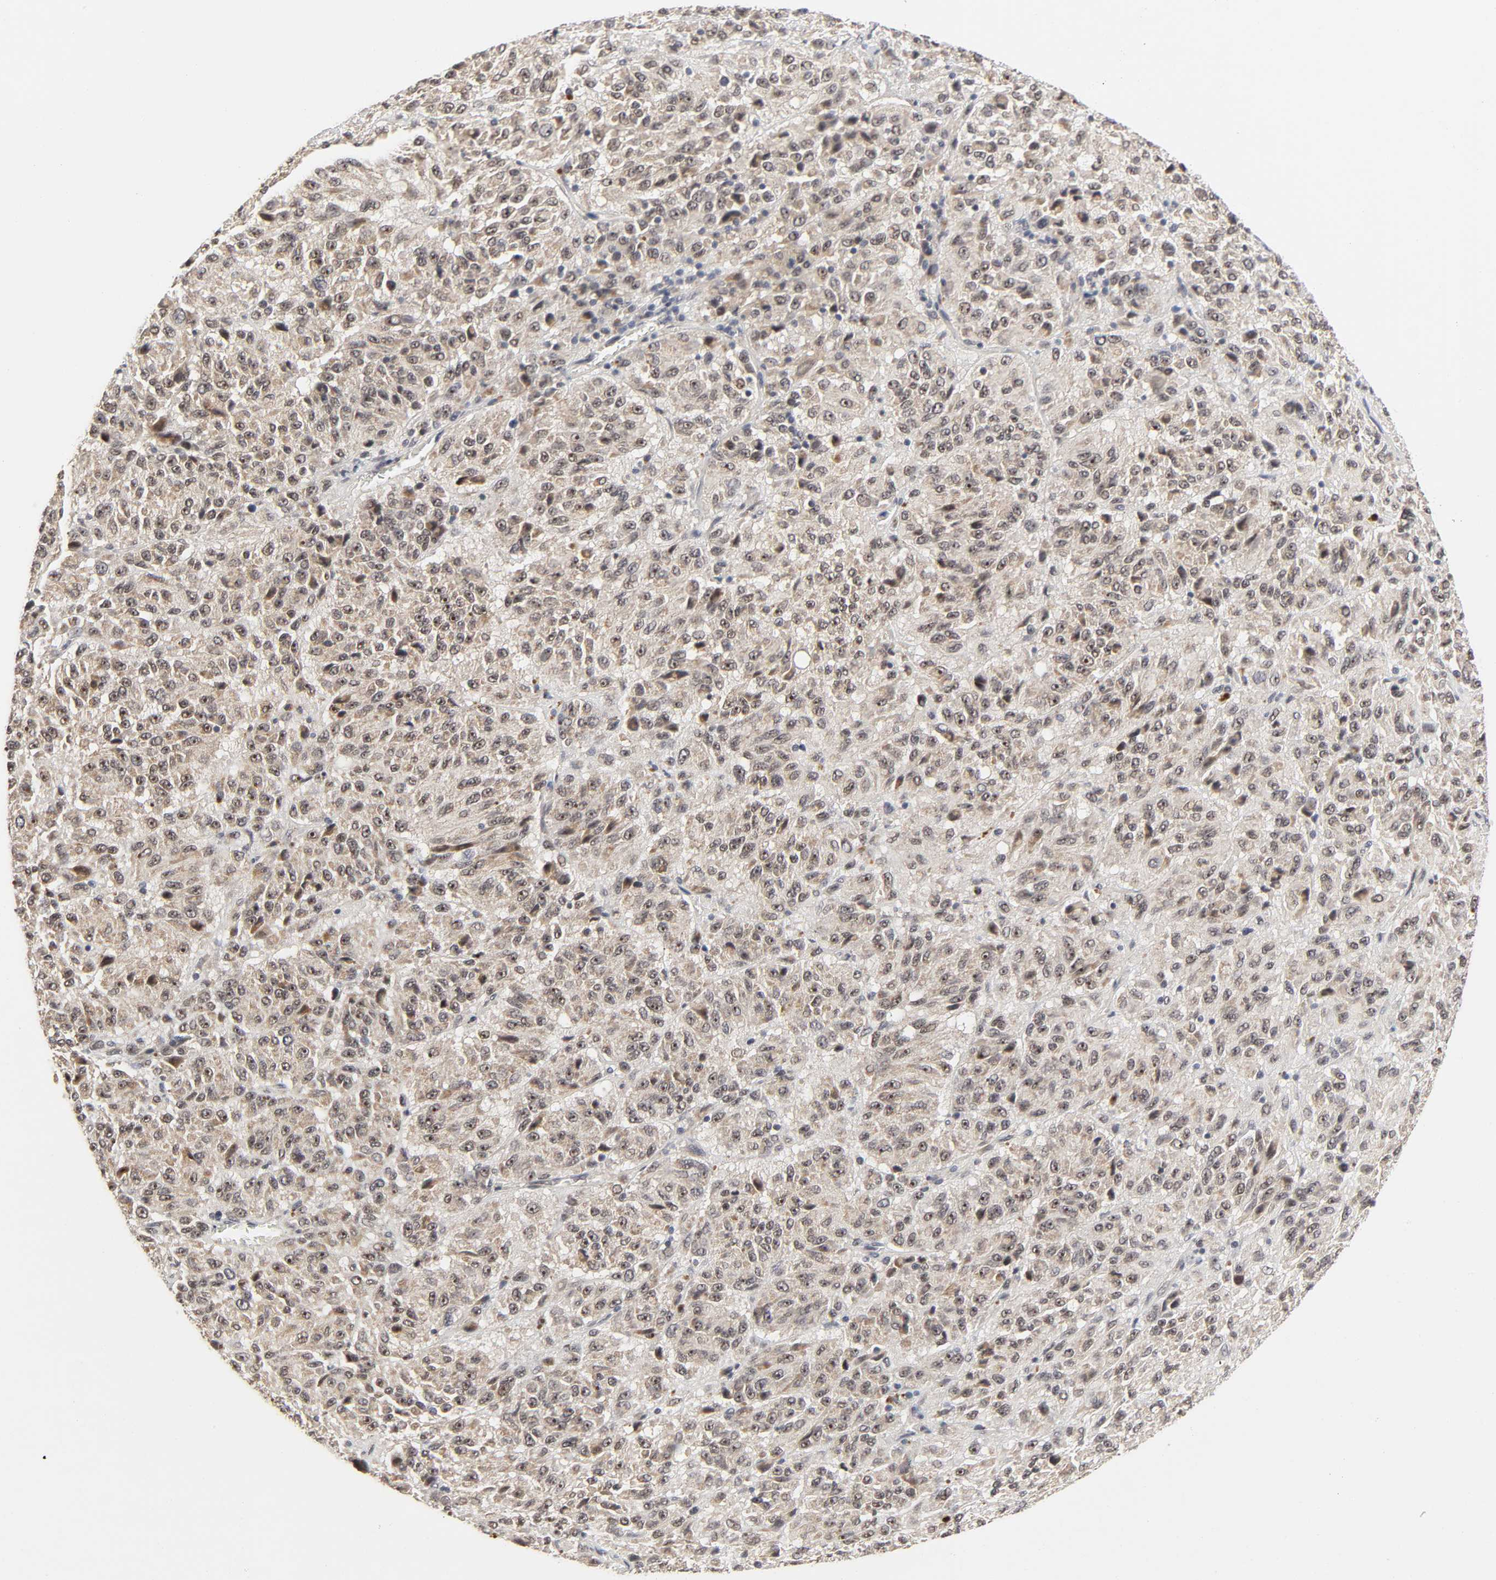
{"staining": {"intensity": "moderate", "quantity": ">75%", "location": "nuclear"}, "tissue": "melanoma", "cell_type": "Tumor cells", "image_type": "cancer", "snomed": [{"axis": "morphology", "description": "Malignant melanoma, Metastatic site"}, {"axis": "topography", "description": "Lung"}], "caption": "Immunohistochemical staining of human malignant melanoma (metastatic site) demonstrates medium levels of moderate nuclear protein positivity in about >75% of tumor cells.", "gene": "ZKSCAN8", "patient": {"sex": "male", "age": 64}}